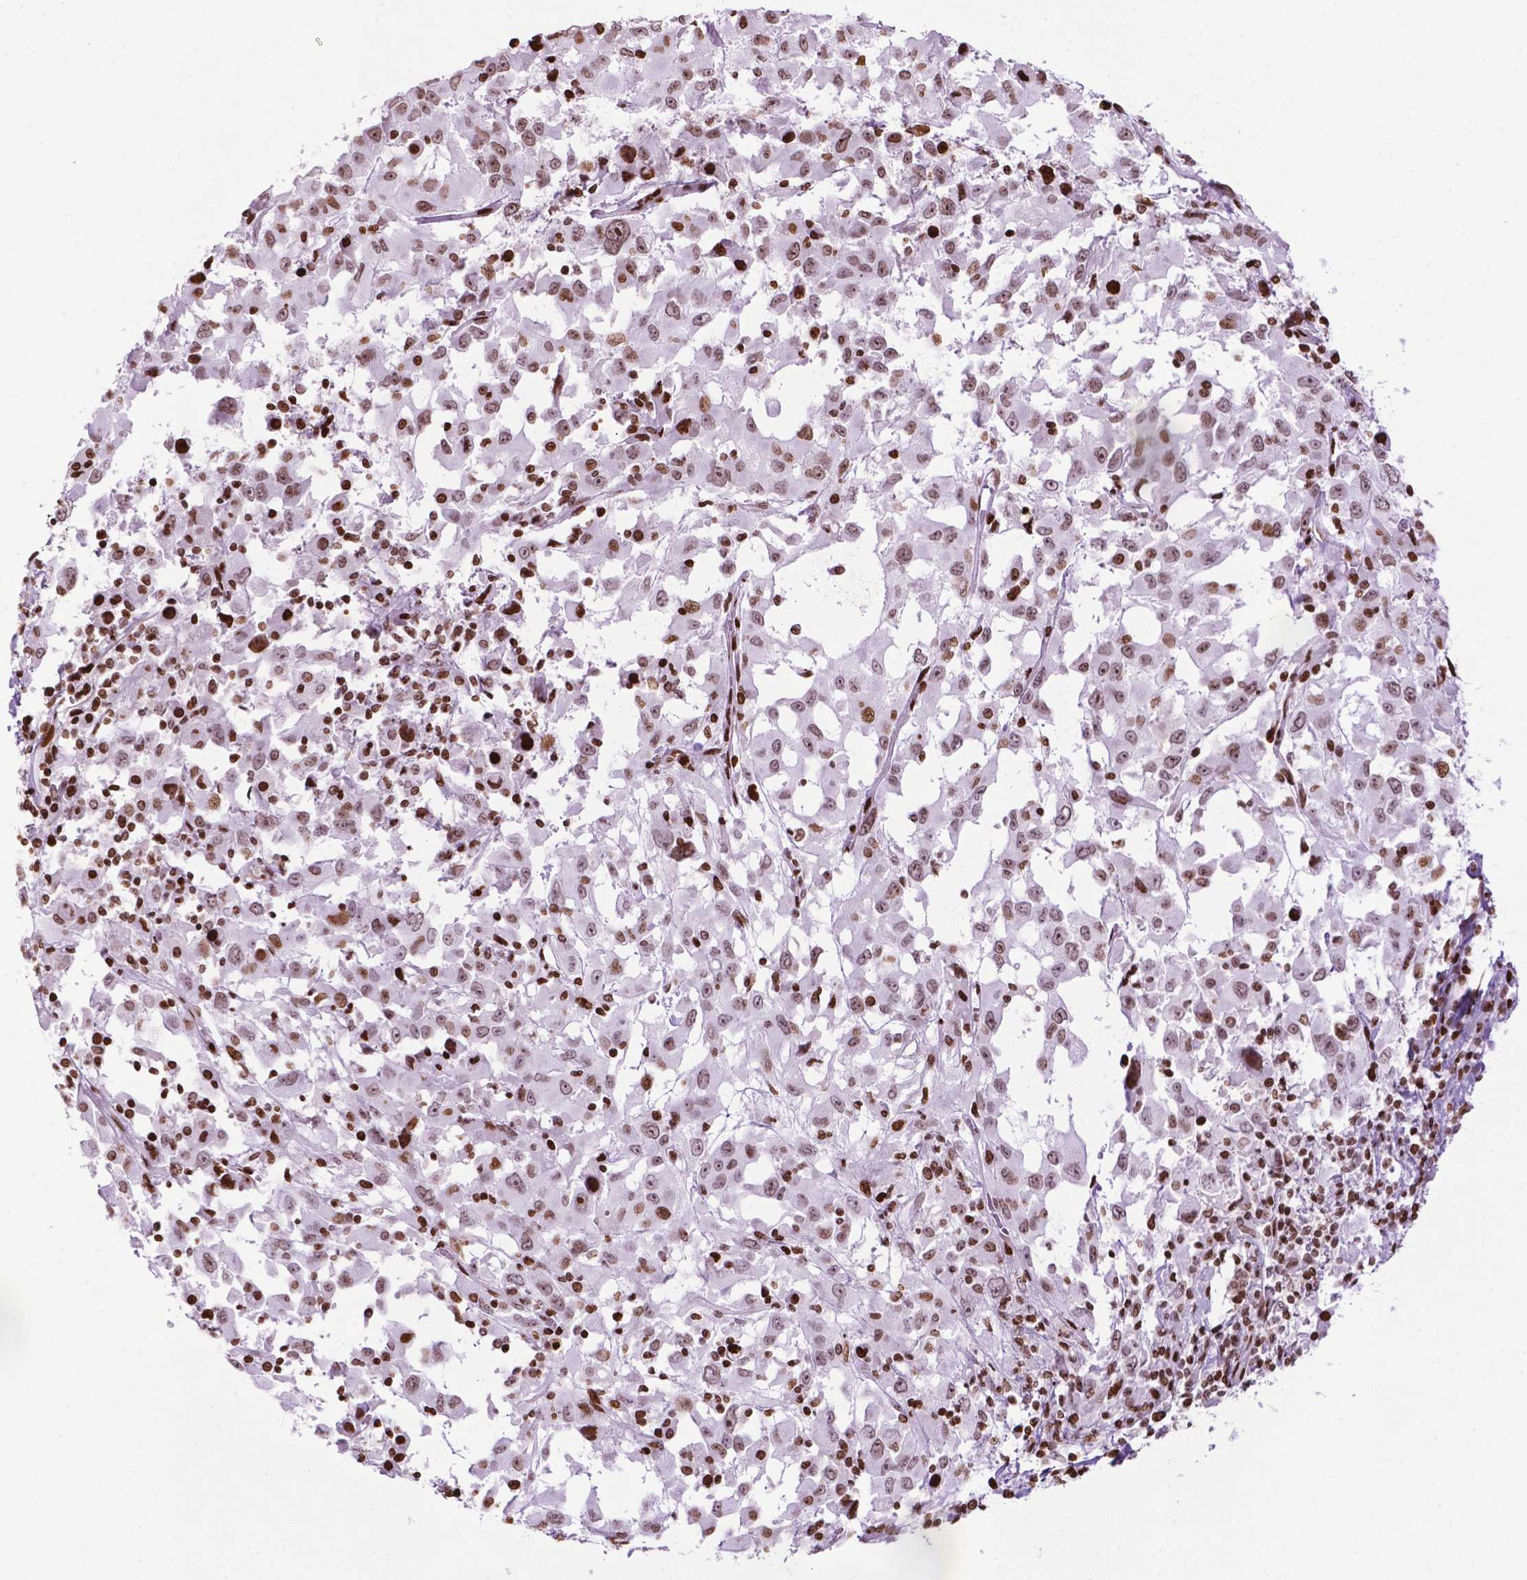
{"staining": {"intensity": "moderate", "quantity": ">75%", "location": "nuclear"}, "tissue": "melanoma", "cell_type": "Tumor cells", "image_type": "cancer", "snomed": [{"axis": "morphology", "description": "Malignant melanoma, Metastatic site"}, {"axis": "topography", "description": "Soft tissue"}], "caption": "Approximately >75% of tumor cells in human melanoma display moderate nuclear protein expression as visualized by brown immunohistochemical staining.", "gene": "TMEM250", "patient": {"sex": "male", "age": 50}}